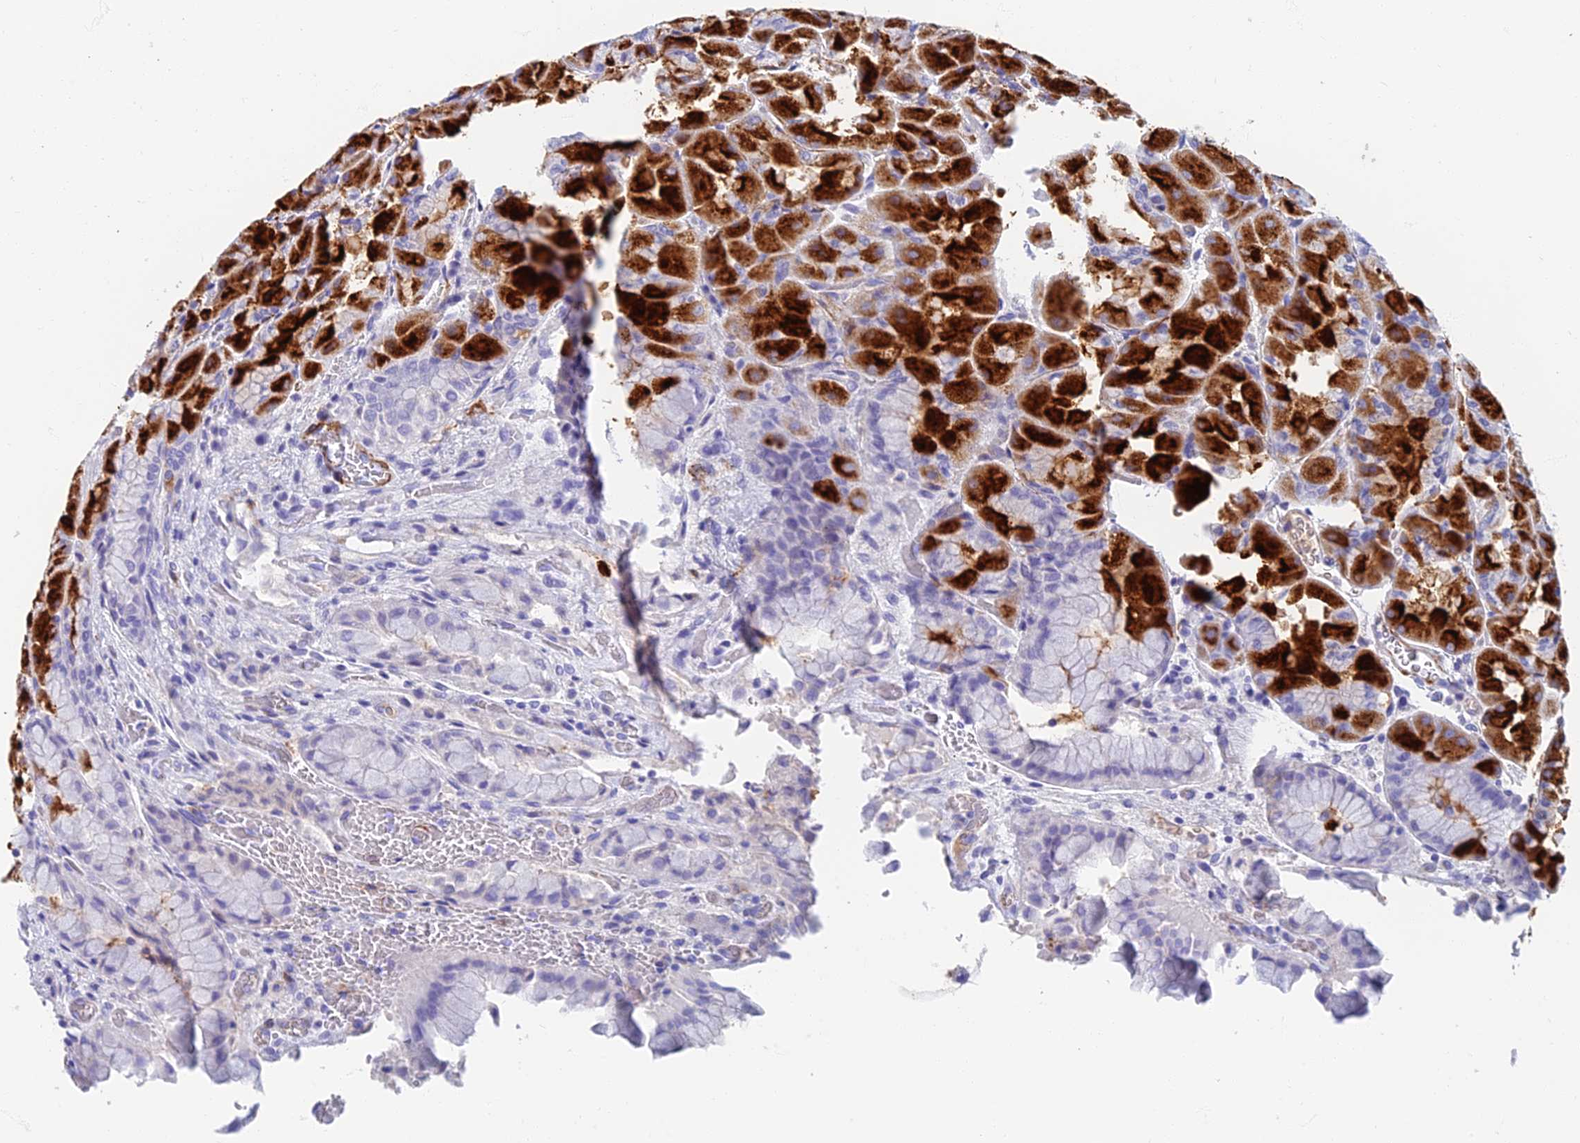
{"staining": {"intensity": "strong", "quantity": "25%-75%", "location": "cytoplasmic/membranous"}, "tissue": "stomach", "cell_type": "Glandular cells", "image_type": "normal", "snomed": [{"axis": "morphology", "description": "Normal tissue, NOS"}, {"axis": "topography", "description": "Stomach"}], "caption": "Normal stomach exhibits strong cytoplasmic/membranous positivity in about 25%-75% of glandular cells.", "gene": "ETFRF1", "patient": {"sex": "female", "age": 61}}